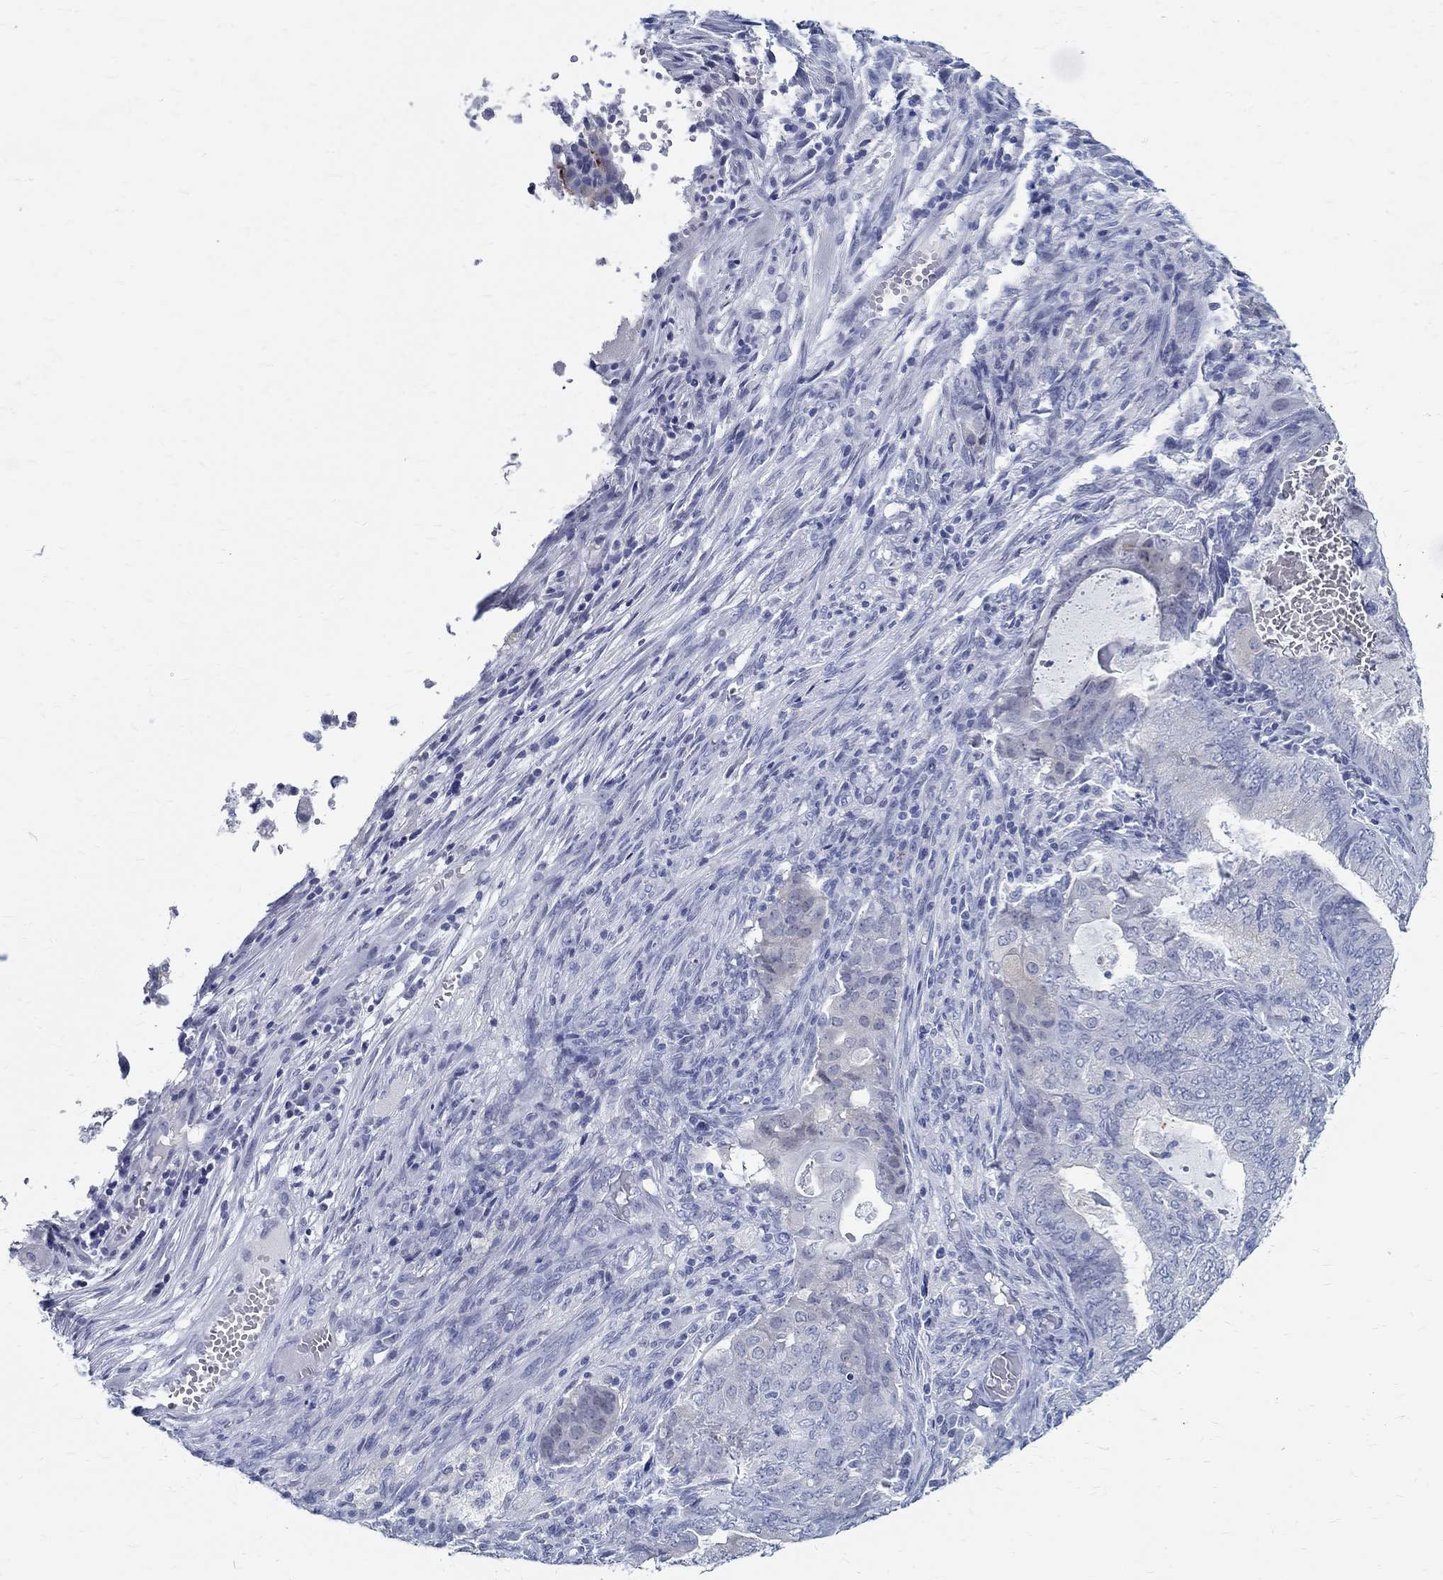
{"staining": {"intensity": "negative", "quantity": "none", "location": "none"}, "tissue": "endometrial cancer", "cell_type": "Tumor cells", "image_type": "cancer", "snomed": [{"axis": "morphology", "description": "Adenocarcinoma, NOS"}, {"axis": "topography", "description": "Endometrium"}], "caption": "High magnification brightfield microscopy of endometrial adenocarcinoma stained with DAB (3,3'-diaminobenzidine) (brown) and counterstained with hematoxylin (blue): tumor cells show no significant staining. (DAB (3,3'-diaminobenzidine) immunohistochemistry, high magnification).", "gene": "BSPRY", "patient": {"sex": "female", "age": 62}}